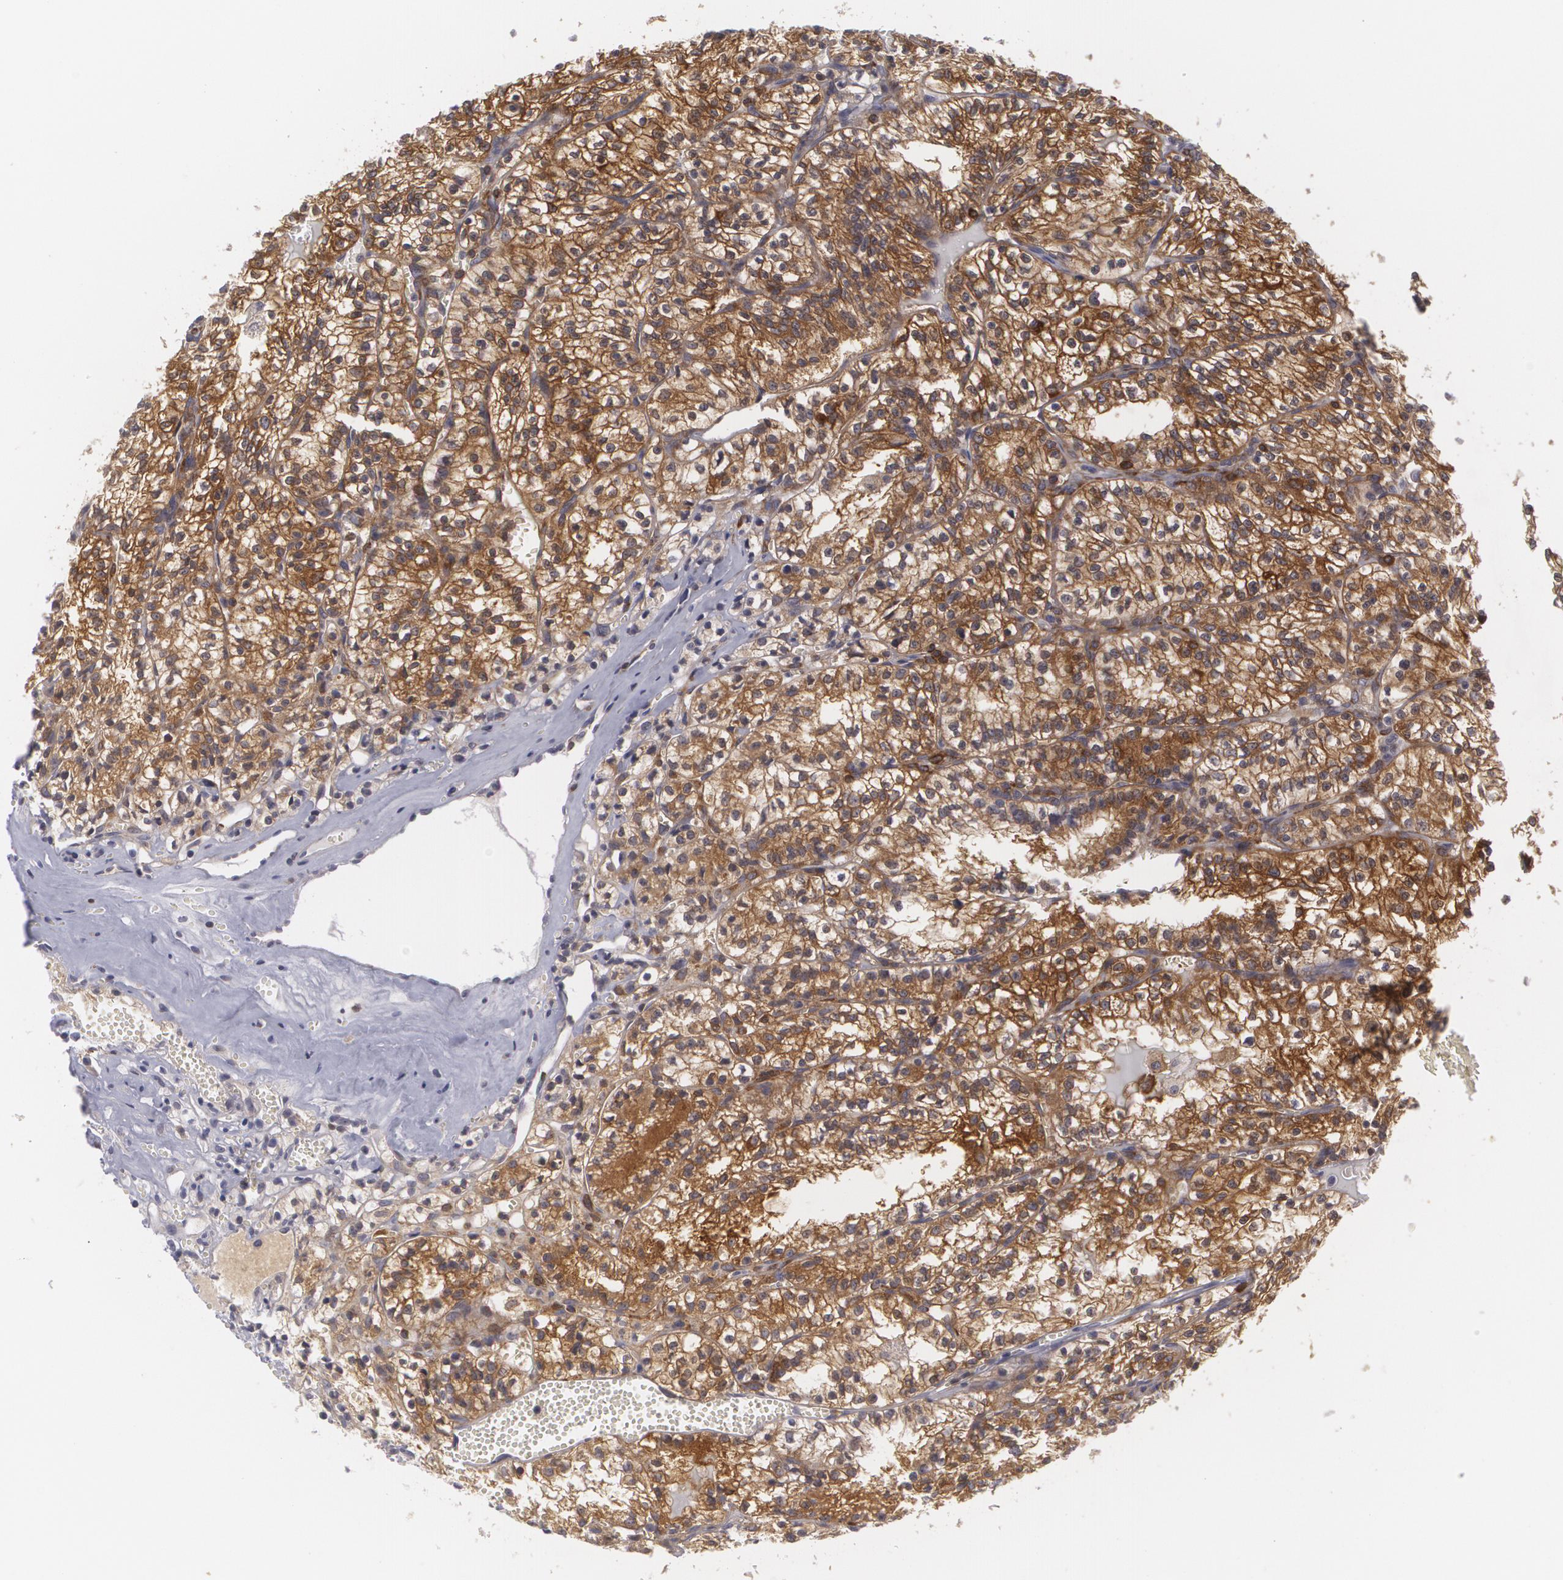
{"staining": {"intensity": "strong", "quantity": "25%-75%", "location": "cytoplasmic/membranous"}, "tissue": "renal cancer", "cell_type": "Tumor cells", "image_type": "cancer", "snomed": [{"axis": "morphology", "description": "Adenocarcinoma, NOS"}, {"axis": "topography", "description": "Kidney"}], "caption": "DAB immunohistochemical staining of human adenocarcinoma (renal) demonstrates strong cytoplasmic/membranous protein positivity in approximately 25%-75% of tumor cells.", "gene": "BIN1", "patient": {"sex": "male", "age": 61}}